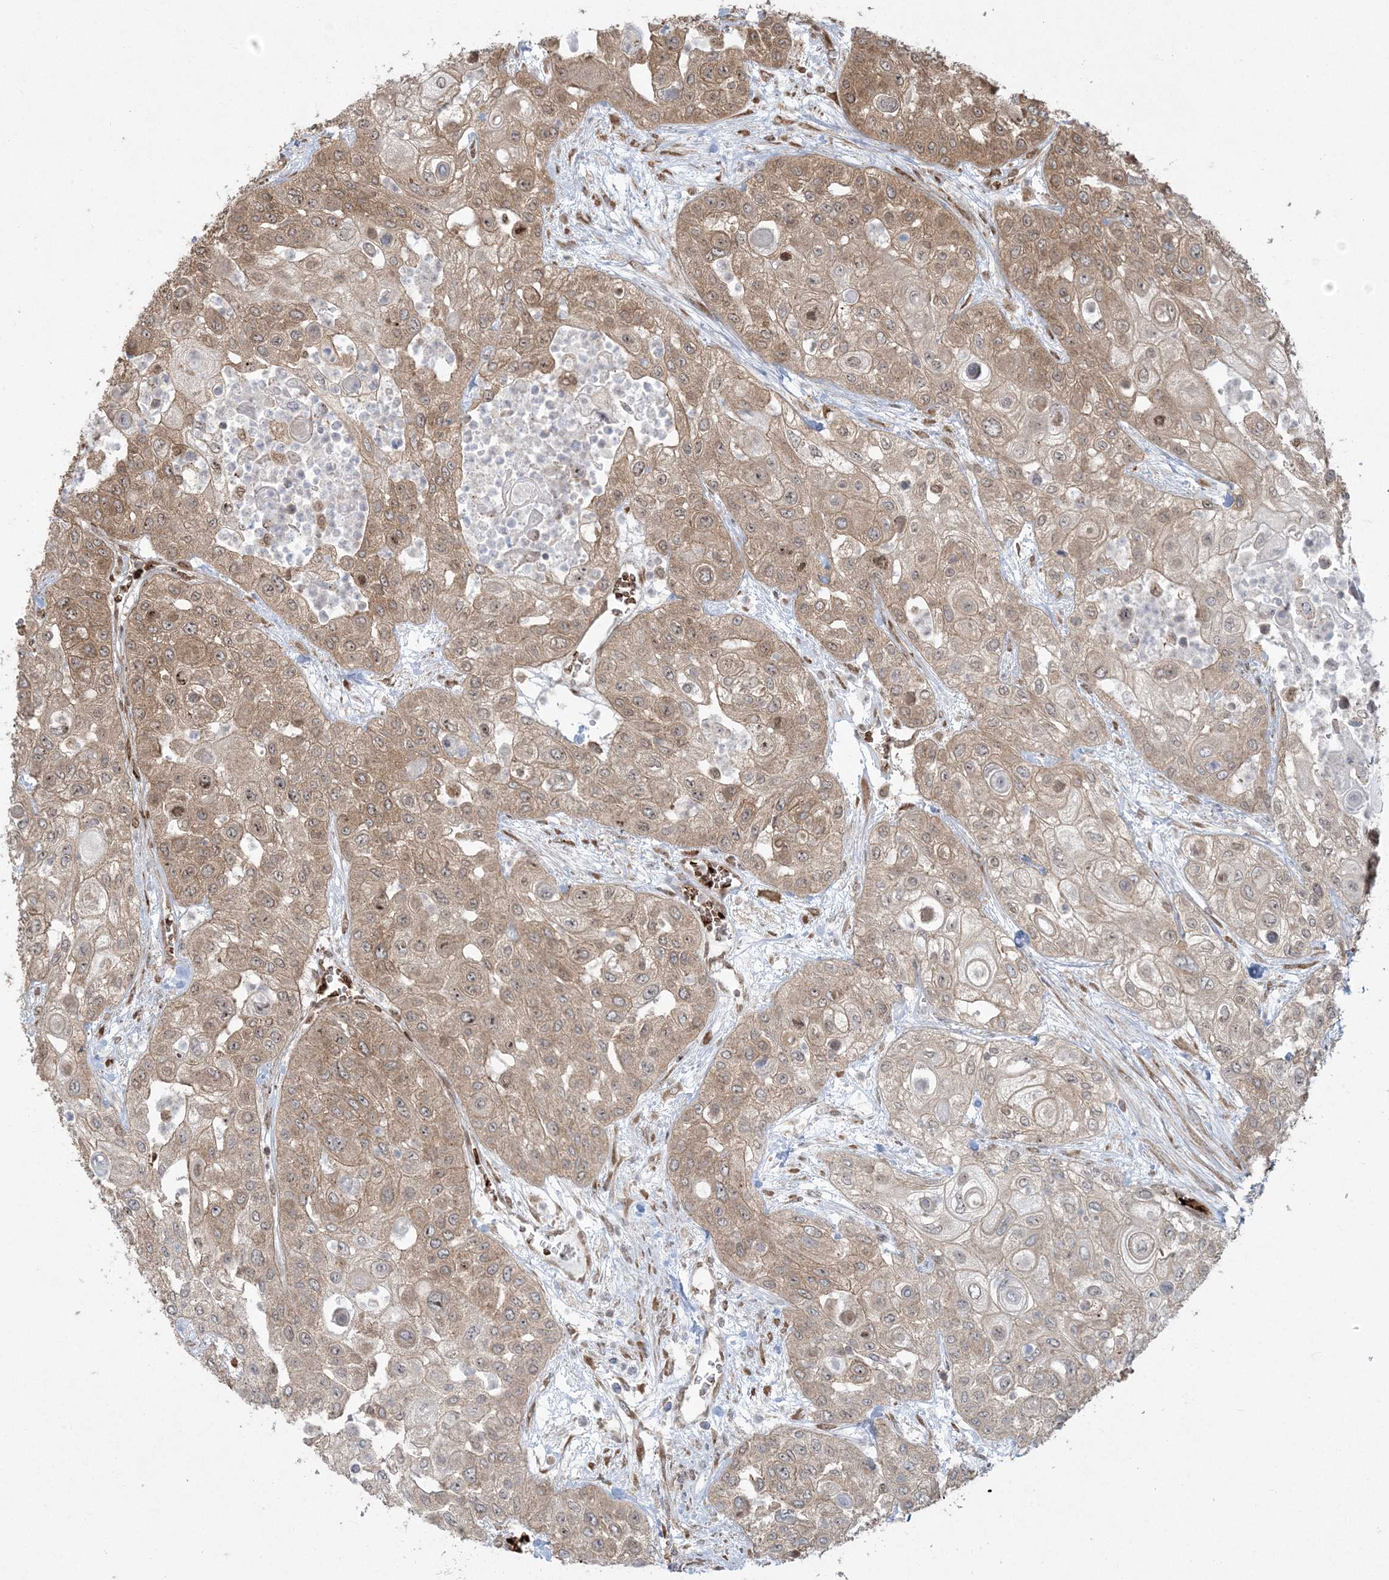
{"staining": {"intensity": "weak", "quantity": ">75%", "location": "cytoplasmic/membranous"}, "tissue": "urothelial cancer", "cell_type": "Tumor cells", "image_type": "cancer", "snomed": [{"axis": "morphology", "description": "Urothelial carcinoma, High grade"}, {"axis": "topography", "description": "Urinary bladder"}], "caption": "Brown immunohistochemical staining in human high-grade urothelial carcinoma exhibits weak cytoplasmic/membranous positivity in about >75% of tumor cells.", "gene": "ABCF3", "patient": {"sex": "female", "age": 79}}